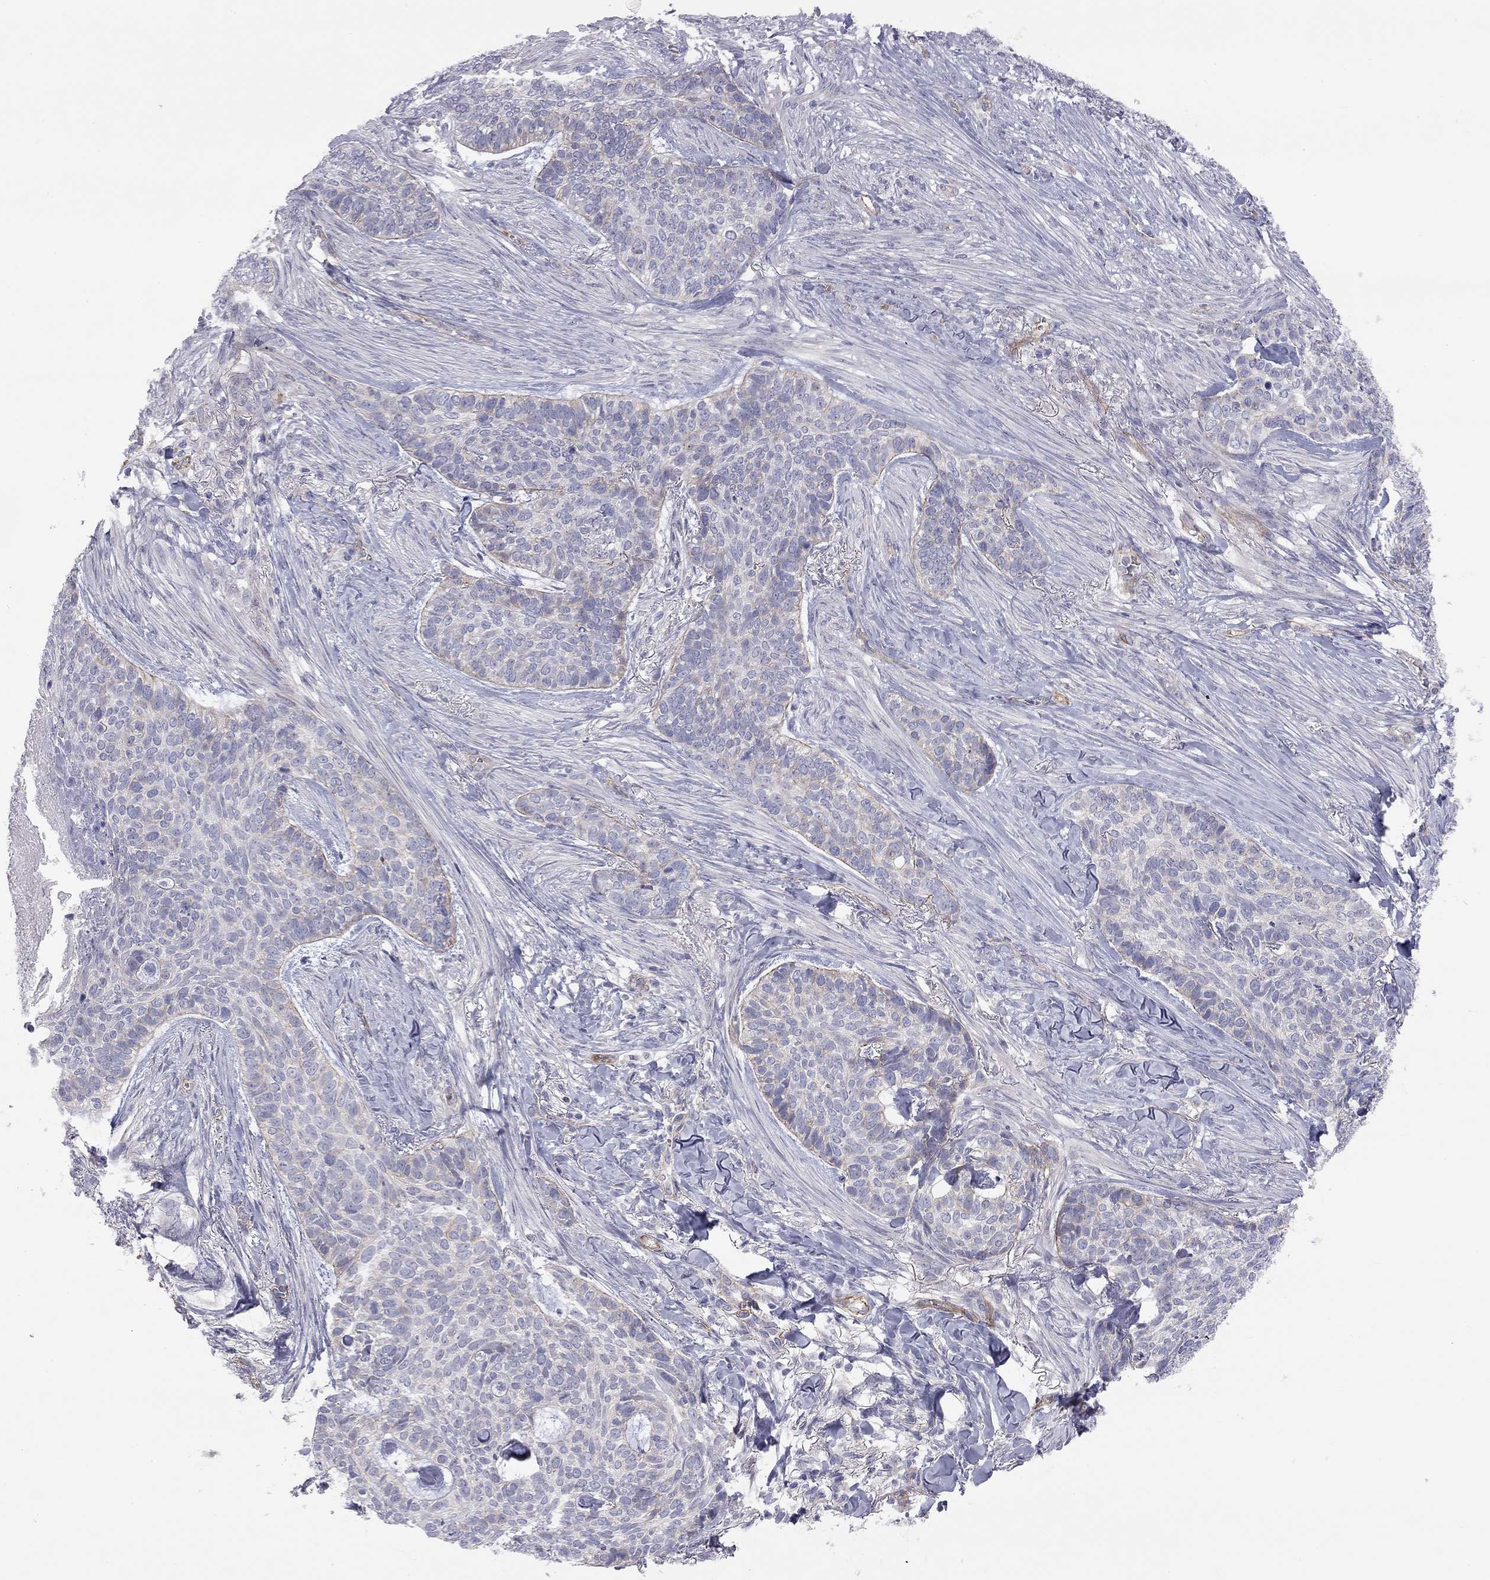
{"staining": {"intensity": "moderate", "quantity": "<25%", "location": "cytoplasmic/membranous"}, "tissue": "skin cancer", "cell_type": "Tumor cells", "image_type": "cancer", "snomed": [{"axis": "morphology", "description": "Basal cell carcinoma"}, {"axis": "topography", "description": "Skin"}], "caption": "This histopathology image reveals immunohistochemistry (IHC) staining of human skin cancer, with low moderate cytoplasmic/membranous staining in approximately <25% of tumor cells.", "gene": "GPRC5B", "patient": {"sex": "female", "age": 69}}